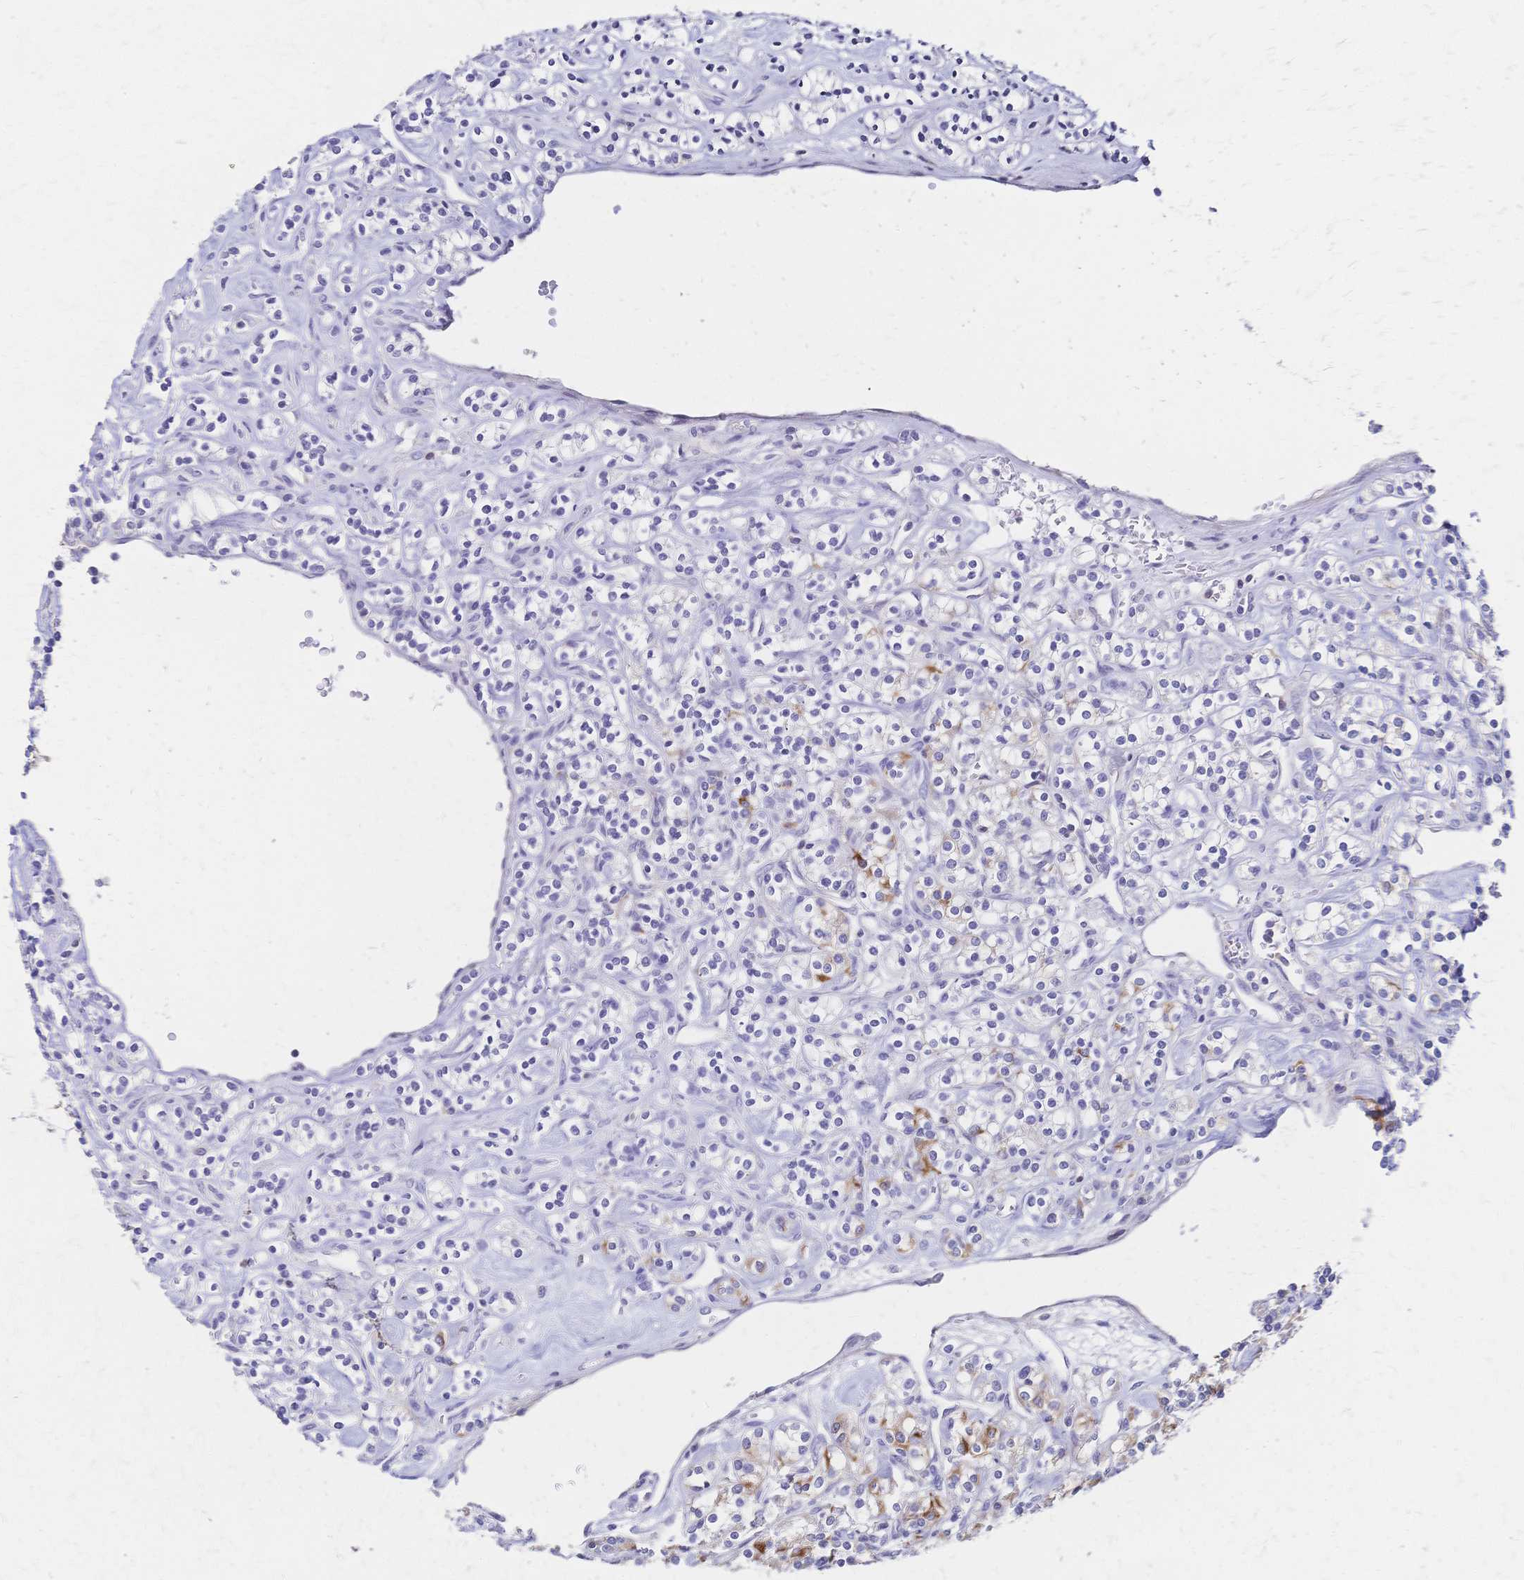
{"staining": {"intensity": "strong", "quantity": "<25%", "location": "cytoplasmic/membranous"}, "tissue": "renal cancer", "cell_type": "Tumor cells", "image_type": "cancer", "snomed": [{"axis": "morphology", "description": "Adenocarcinoma, NOS"}, {"axis": "topography", "description": "Kidney"}], "caption": "This photomicrograph demonstrates adenocarcinoma (renal) stained with IHC to label a protein in brown. The cytoplasmic/membranous of tumor cells show strong positivity for the protein. Nuclei are counter-stained blue.", "gene": "DTNB", "patient": {"sex": "male", "age": 77}}